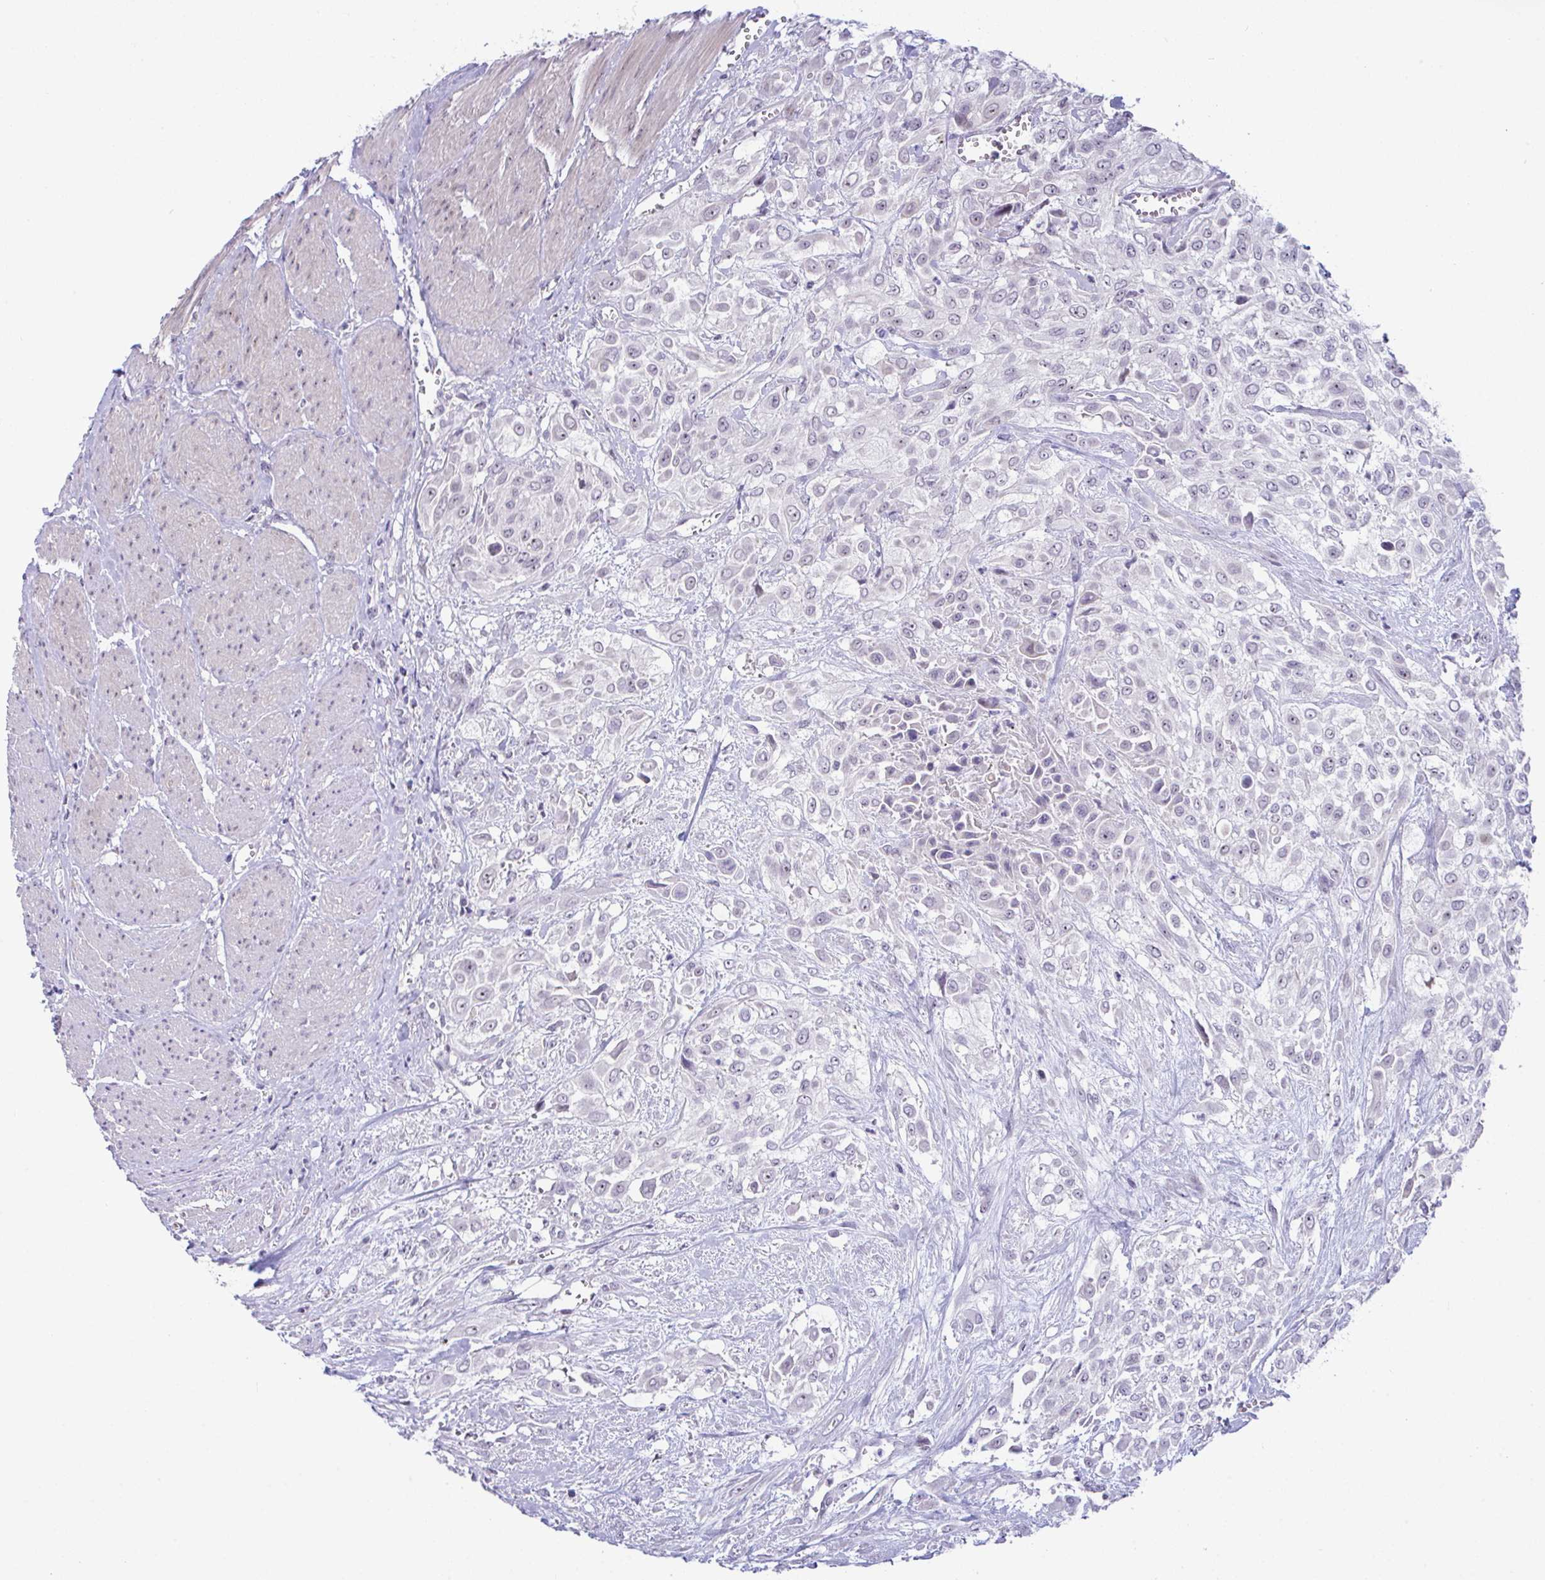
{"staining": {"intensity": "negative", "quantity": "none", "location": "none"}, "tissue": "urothelial cancer", "cell_type": "Tumor cells", "image_type": "cancer", "snomed": [{"axis": "morphology", "description": "Urothelial carcinoma, High grade"}, {"axis": "topography", "description": "Urinary bladder"}], "caption": "Urothelial cancer stained for a protein using immunohistochemistry (IHC) displays no positivity tumor cells.", "gene": "USP35", "patient": {"sex": "male", "age": 57}}